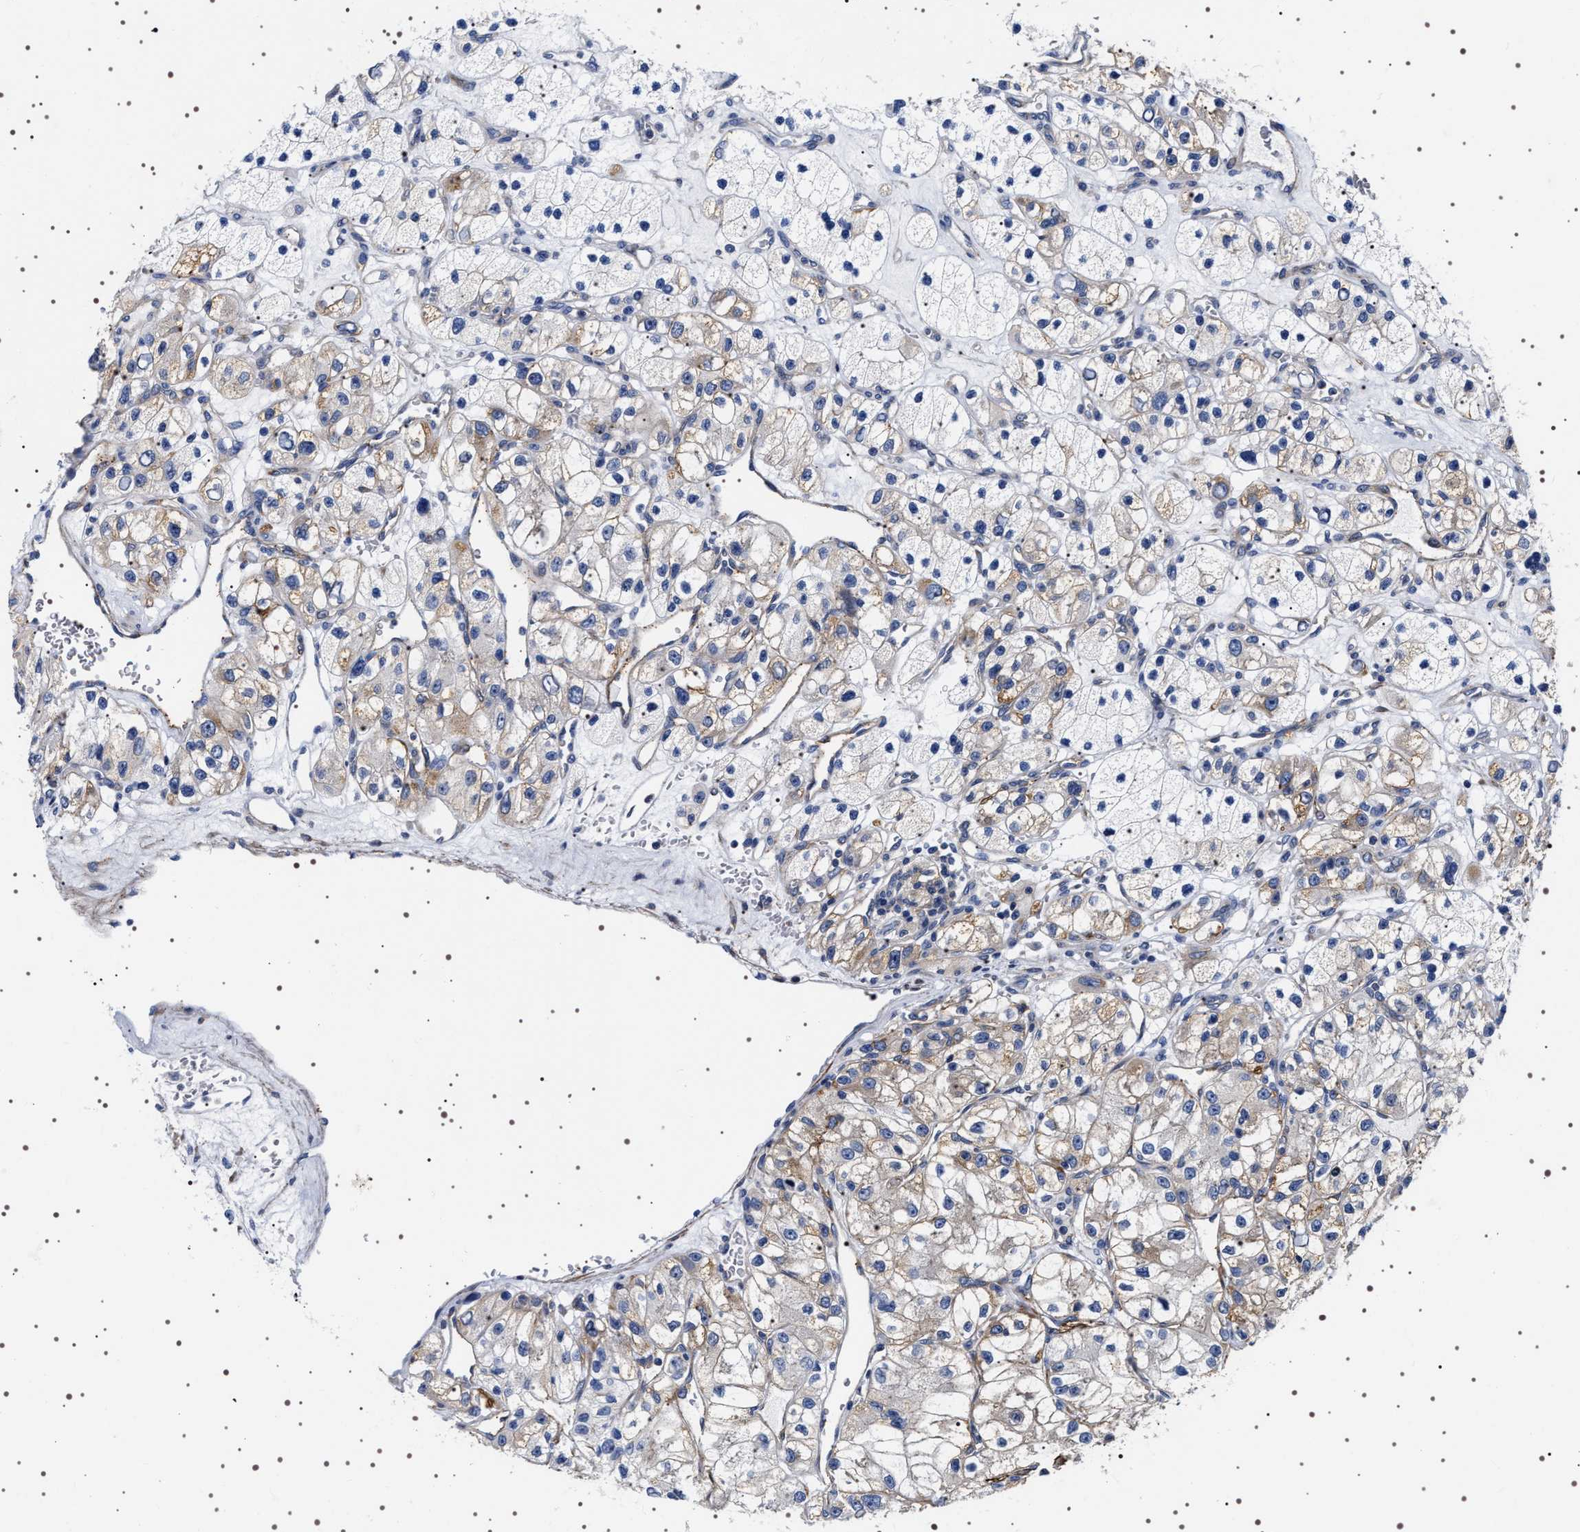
{"staining": {"intensity": "weak", "quantity": ">75%", "location": "cytoplasmic/membranous"}, "tissue": "renal cancer", "cell_type": "Tumor cells", "image_type": "cancer", "snomed": [{"axis": "morphology", "description": "Adenocarcinoma, NOS"}, {"axis": "topography", "description": "Kidney"}], "caption": "Protein expression analysis of human renal cancer reveals weak cytoplasmic/membranous staining in about >75% of tumor cells.", "gene": "SQLE", "patient": {"sex": "female", "age": 57}}